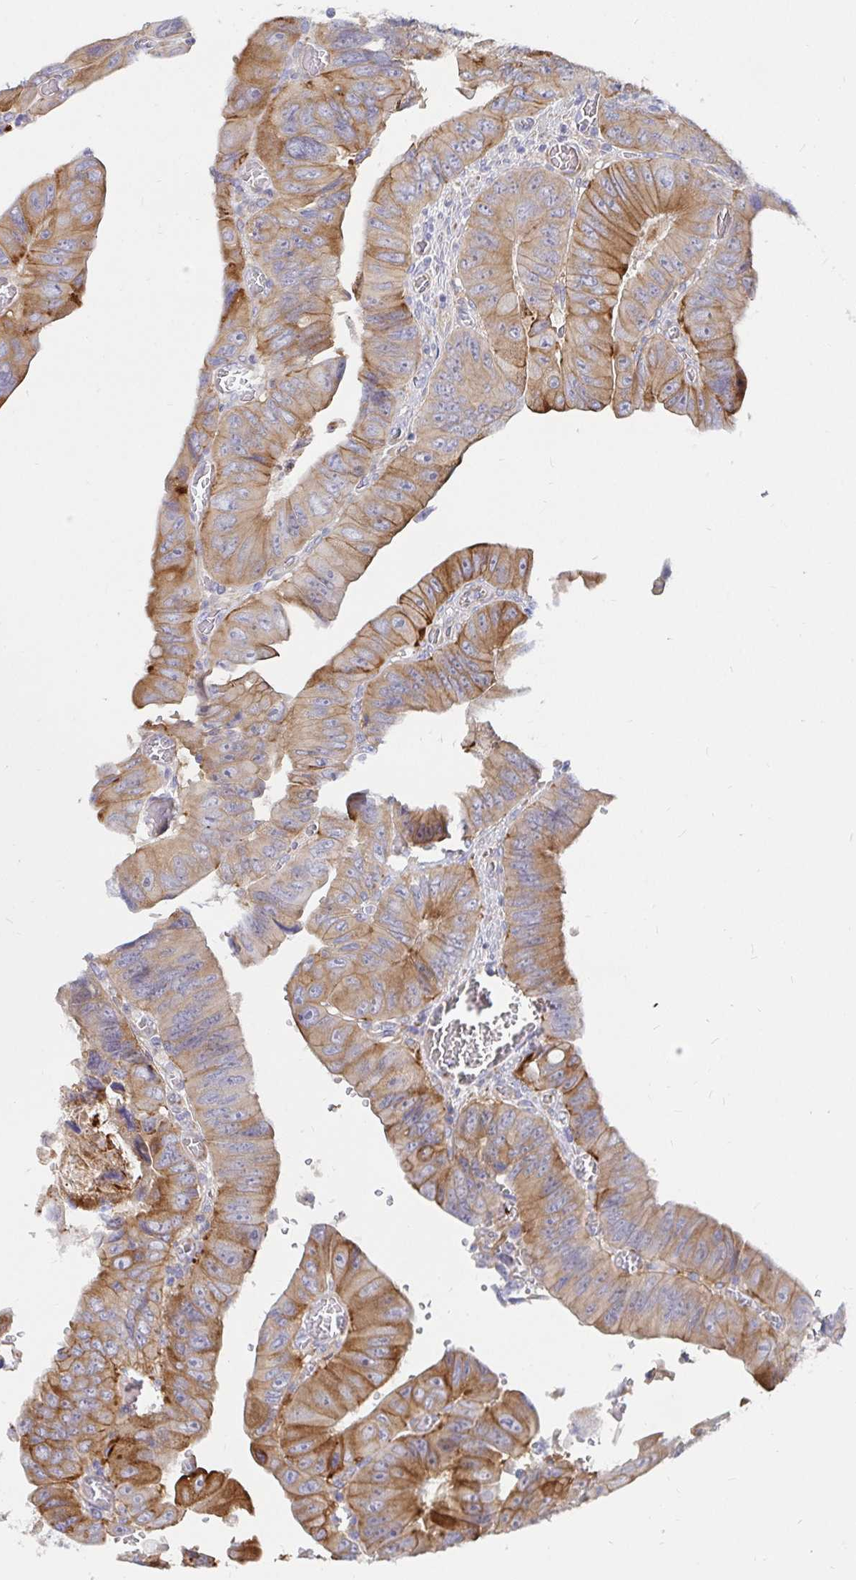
{"staining": {"intensity": "moderate", "quantity": ">75%", "location": "cytoplasmic/membranous"}, "tissue": "colorectal cancer", "cell_type": "Tumor cells", "image_type": "cancer", "snomed": [{"axis": "morphology", "description": "Adenocarcinoma, NOS"}, {"axis": "topography", "description": "Colon"}], "caption": "Colorectal cancer was stained to show a protein in brown. There is medium levels of moderate cytoplasmic/membranous staining in about >75% of tumor cells.", "gene": "KCTD19", "patient": {"sex": "female", "age": 84}}